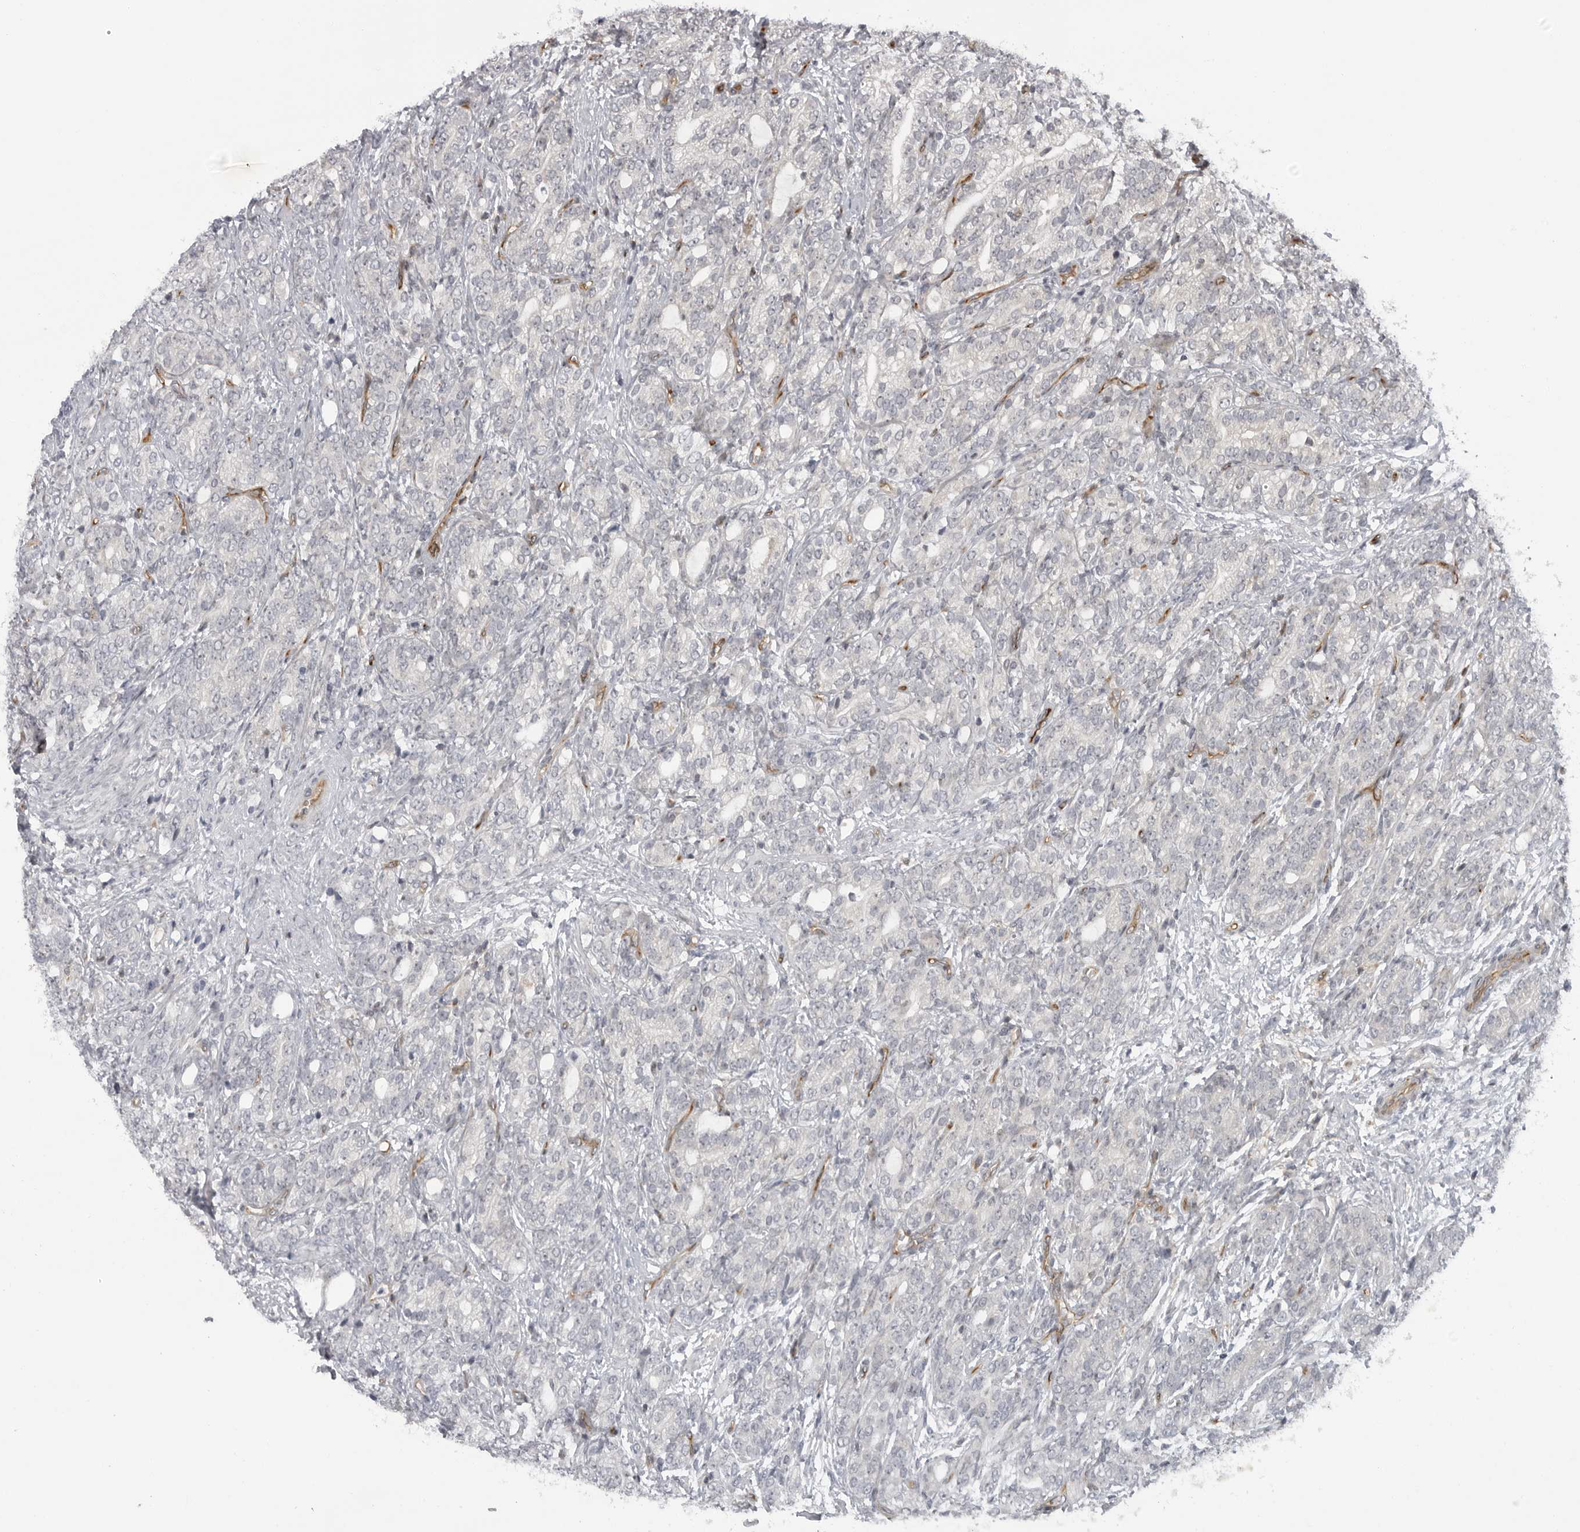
{"staining": {"intensity": "negative", "quantity": "none", "location": "none"}, "tissue": "prostate cancer", "cell_type": "Tumor cells", "image_type": "cancer", "snomed": [{"axis": "morphology", "description": "Adenocarcinoma, High grade"}, {"axis": "topography", "description": "Prostate"}], "caption": "DAB (3,3'-diaminobenzidine) immunohistochemical staining of prostate high-grade adenocarcinoma displays no significant expression in tumor cells. (Brightfield microscopy of DAB immunohistochemistry (IHC) at high magnification).", "gene": "ABL1", "patient": {"sex": "male", "age": 57}}